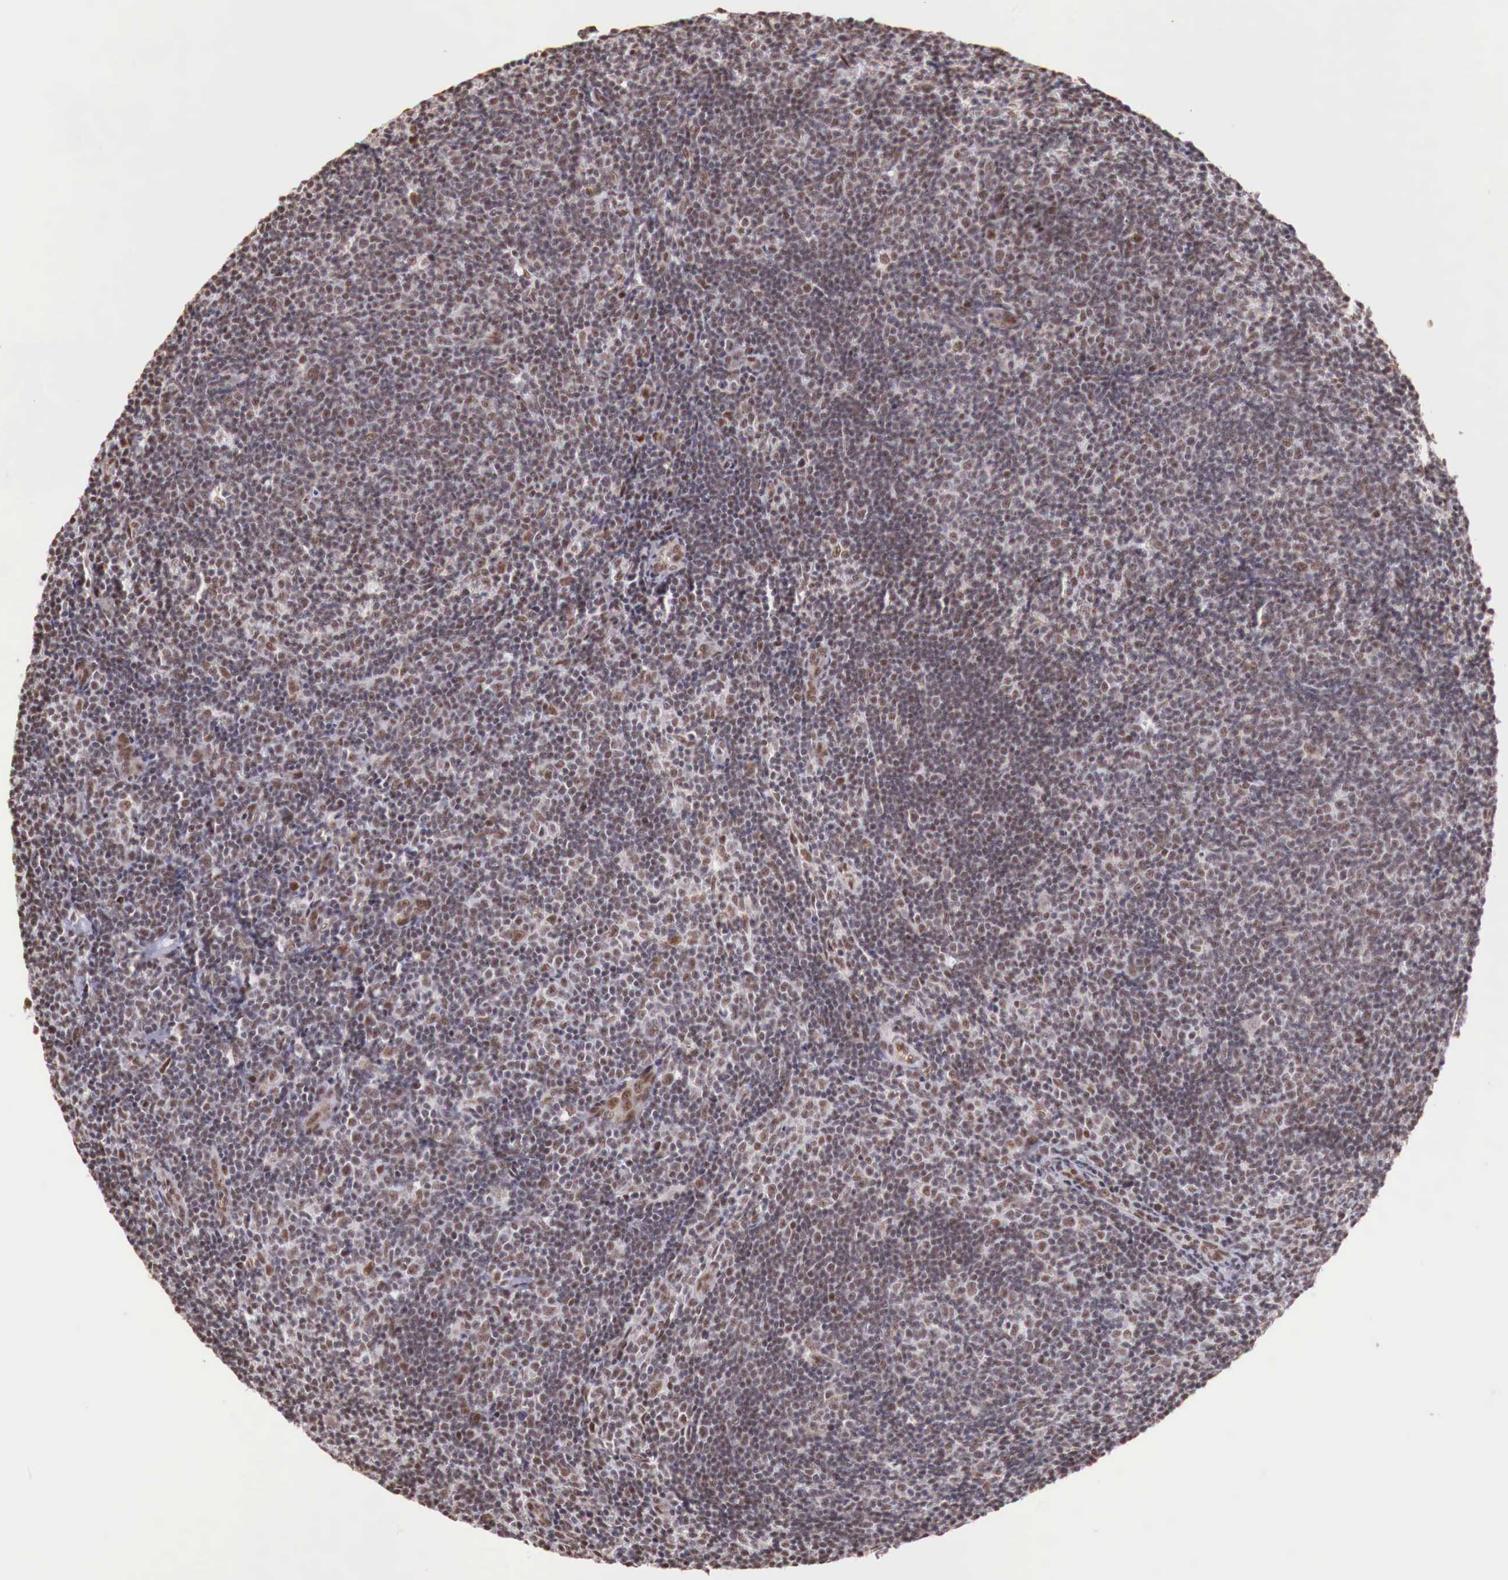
{"staining": {"intensity": "moderate", "quantity": "25%-75%", "location": "nuclear"}, "tissue": "lymphoma", "cell_type": "Tumor cells", "image_type": "cancer", "snomed": [{"axis": "morphology", "description": "Malignant lymphoma, non-Hodgkin's type, Low grade"}, {"axis": "topography", "description": "Lymph node"}], "caption": "Immunohistochemistry histopathology image of low-grade malignant lymphoma, non-Hodgkin's type stained for a protein (brown), which exhibits medium levels of moderate nuclear positivity in approximately 25%-75% of tumor cells.", "gene": "FOXP2", "patient": {"sex": "male", "age": 49}}